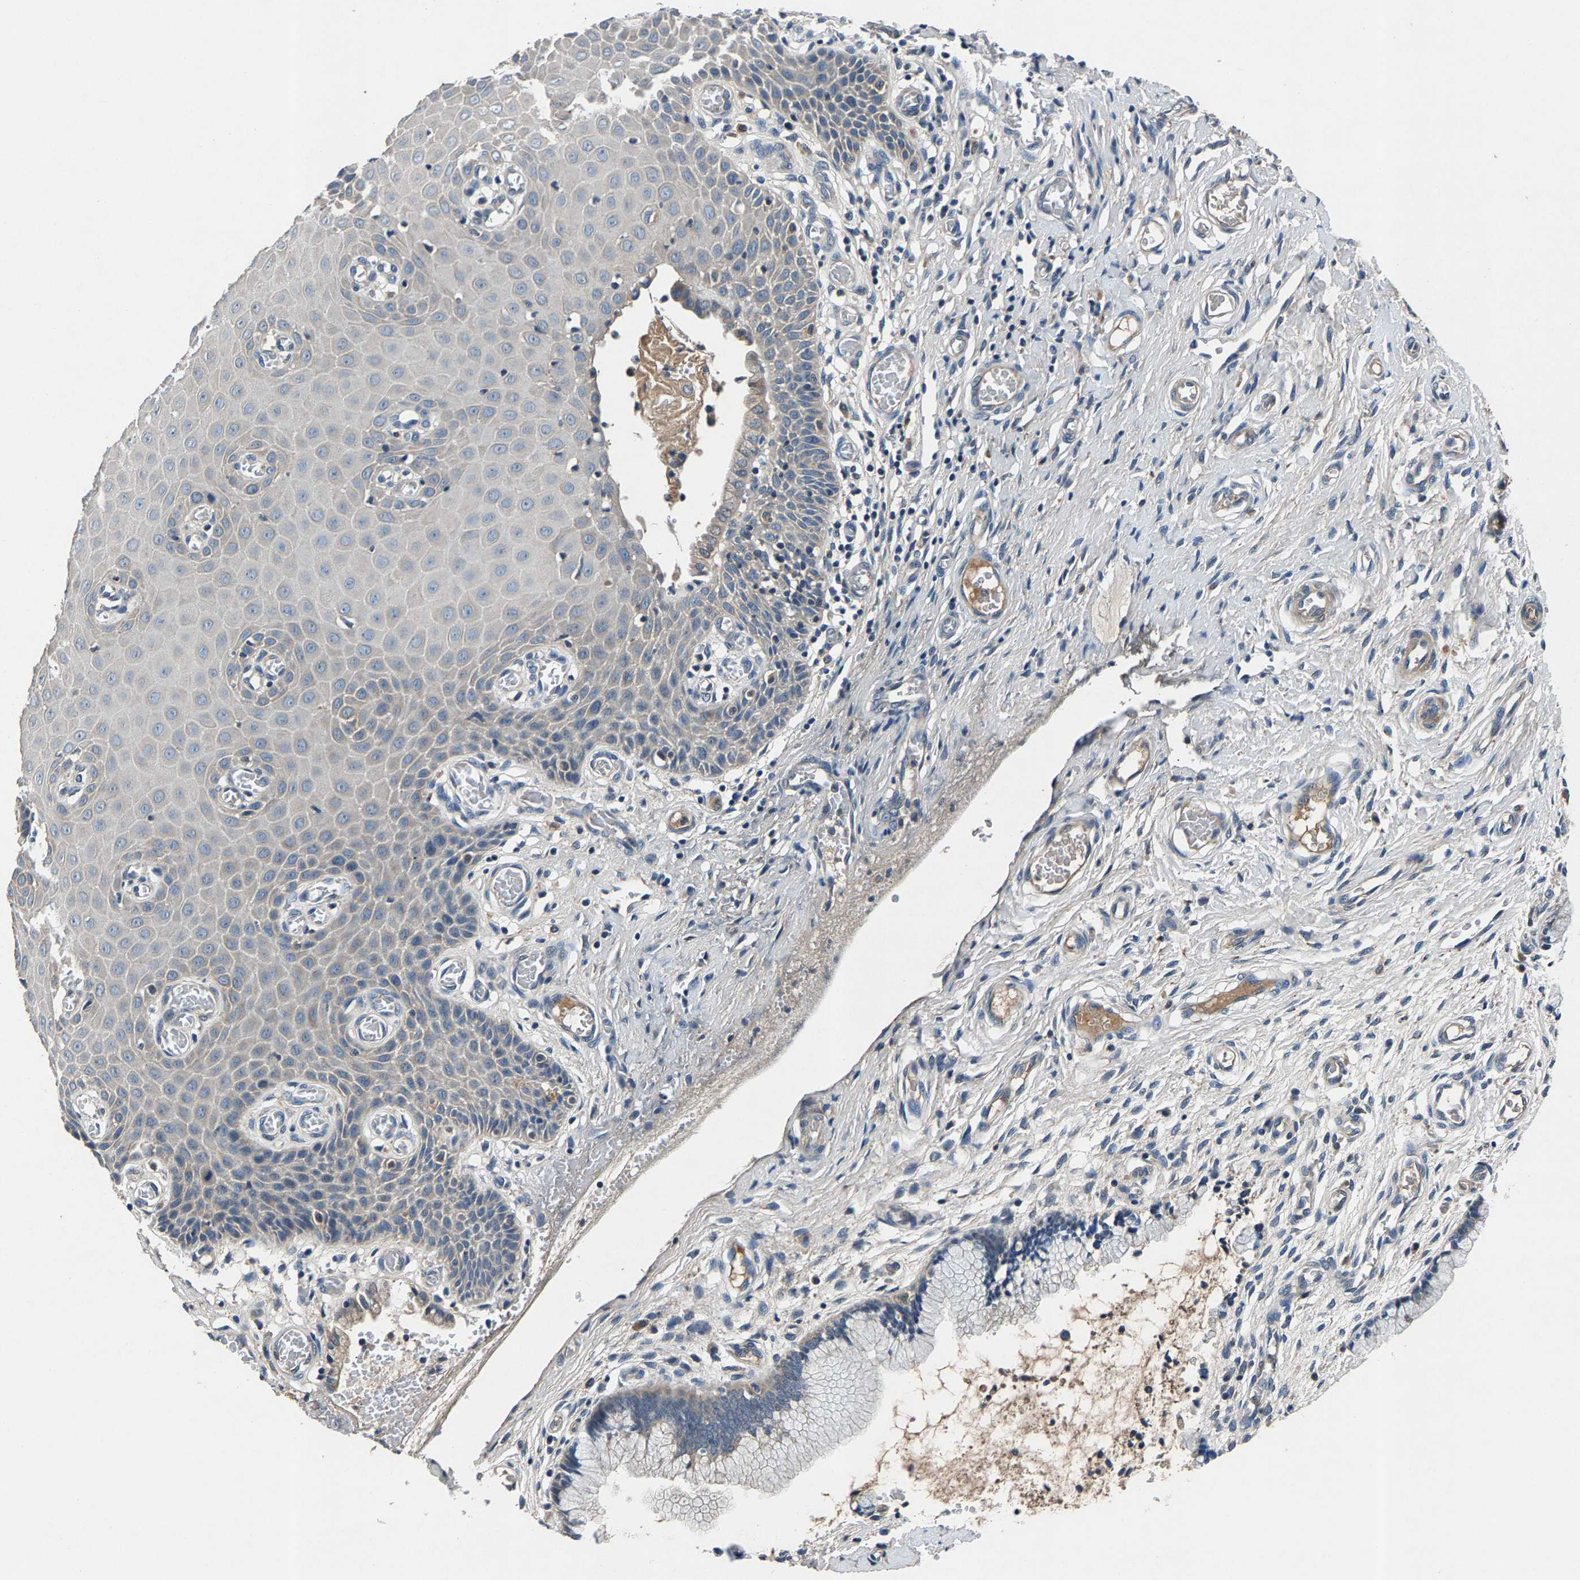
{"staining": {"intensity": "negative", "quantity": "none", "location": "none"}, "tissue": "cervix", "cell_type": "Glandular cells", "image_type": "normal", "snomed": [{"axis": "morphology", "description": "Normal tissue, NOS"}, {"axis": "topography", "description": "Cervix"}], "caption": "This is a photomicrograph of immunohistochemistry (IHC) staining of benign cervix, which shows no expression in glandular cells. (Brightfield microscopy of DAB (3,3'-diaminobenzidine) immunohistochemistry at high magnification).", "gene": "PRXL2C", "patient": {"sex": "female", "age": 55}}